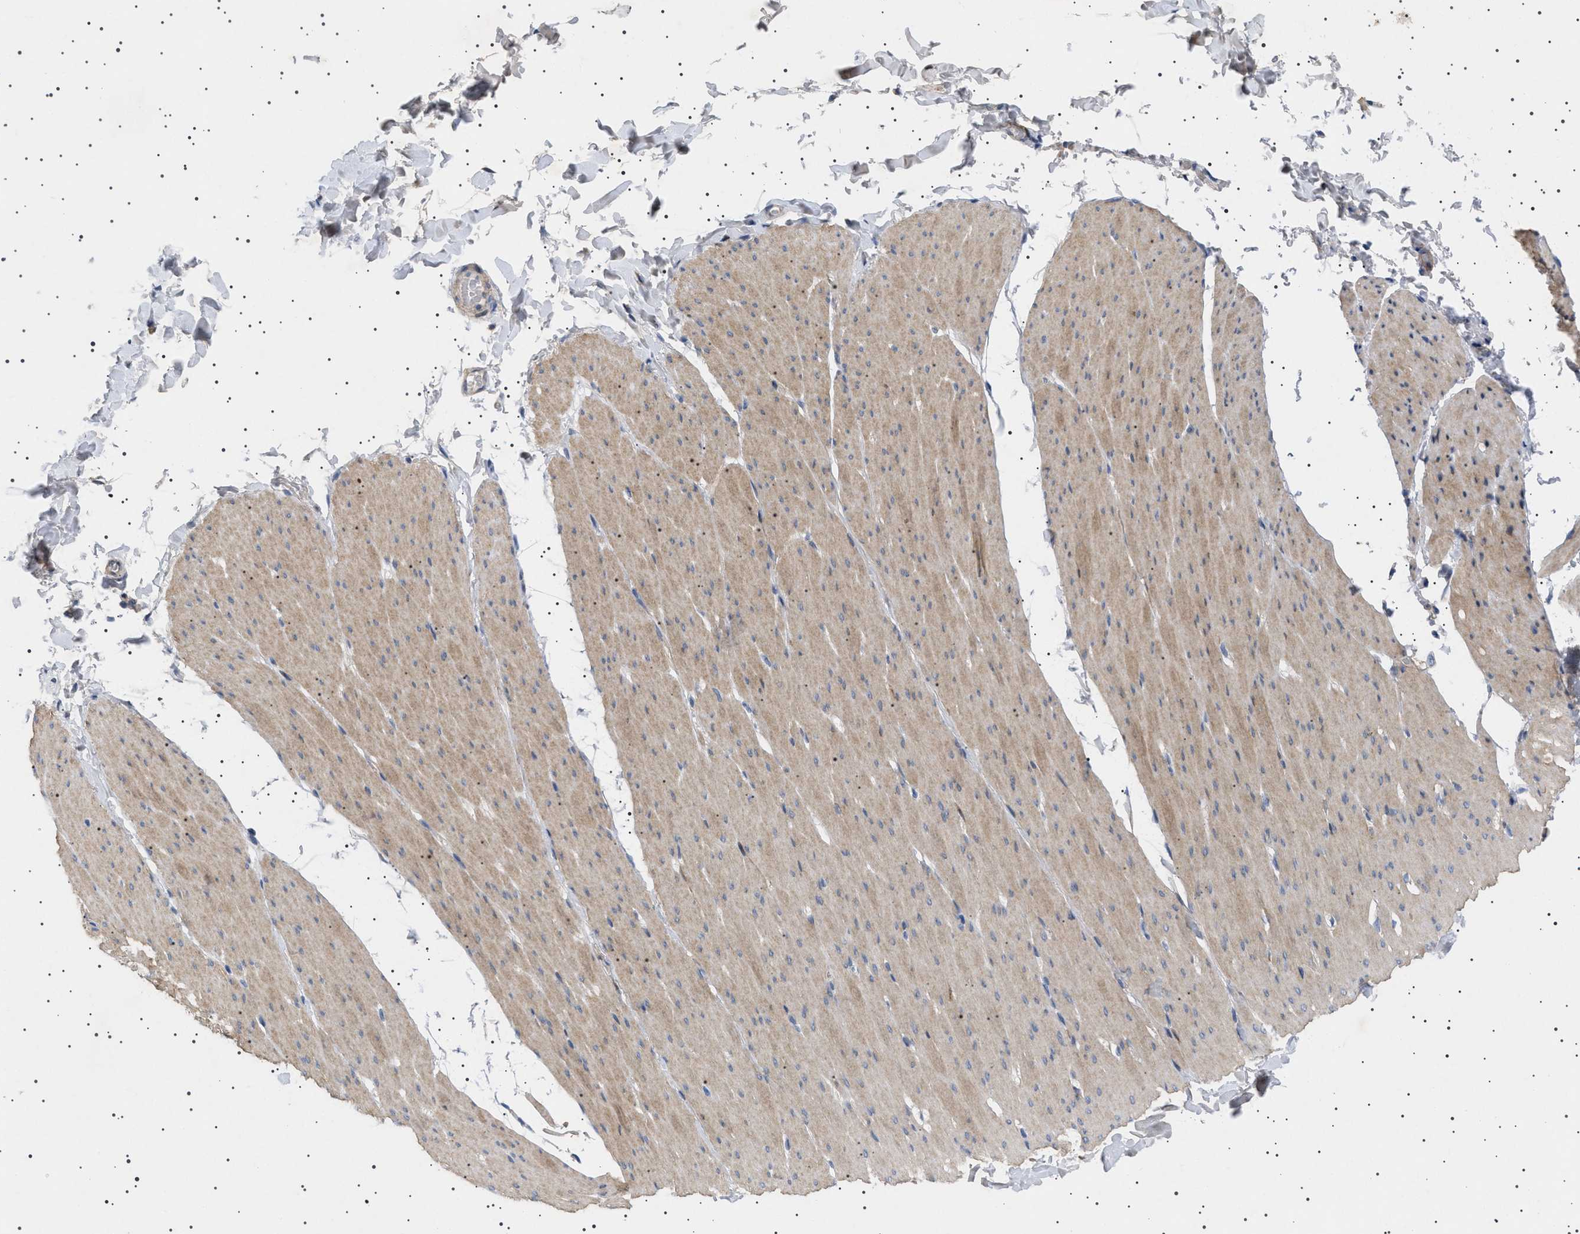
{"staining": {"intensity": "weak", "quantity": "25%-75%", "location": "cytoplasmic/membranous"}, "tissue": "smooth muscle", "cell_type": "Smooth muscle cells", "image_type": "normal", "snomed": [{"axis": "morphology", "description": "Normal tissue, NOS"}, {"axis": "topography", "description": "Smooth muscle"}, {"axis": "topography", "description": "Colon"}], "caption": "A low amount of weak cytoplasmic/membranous positivity is appreciated in approximately 25%-75% of smooth muscle cells in unremarkable smooth muscle.", "gene": "HTR1A", "patient": {"sex": "male", "age": 67}}